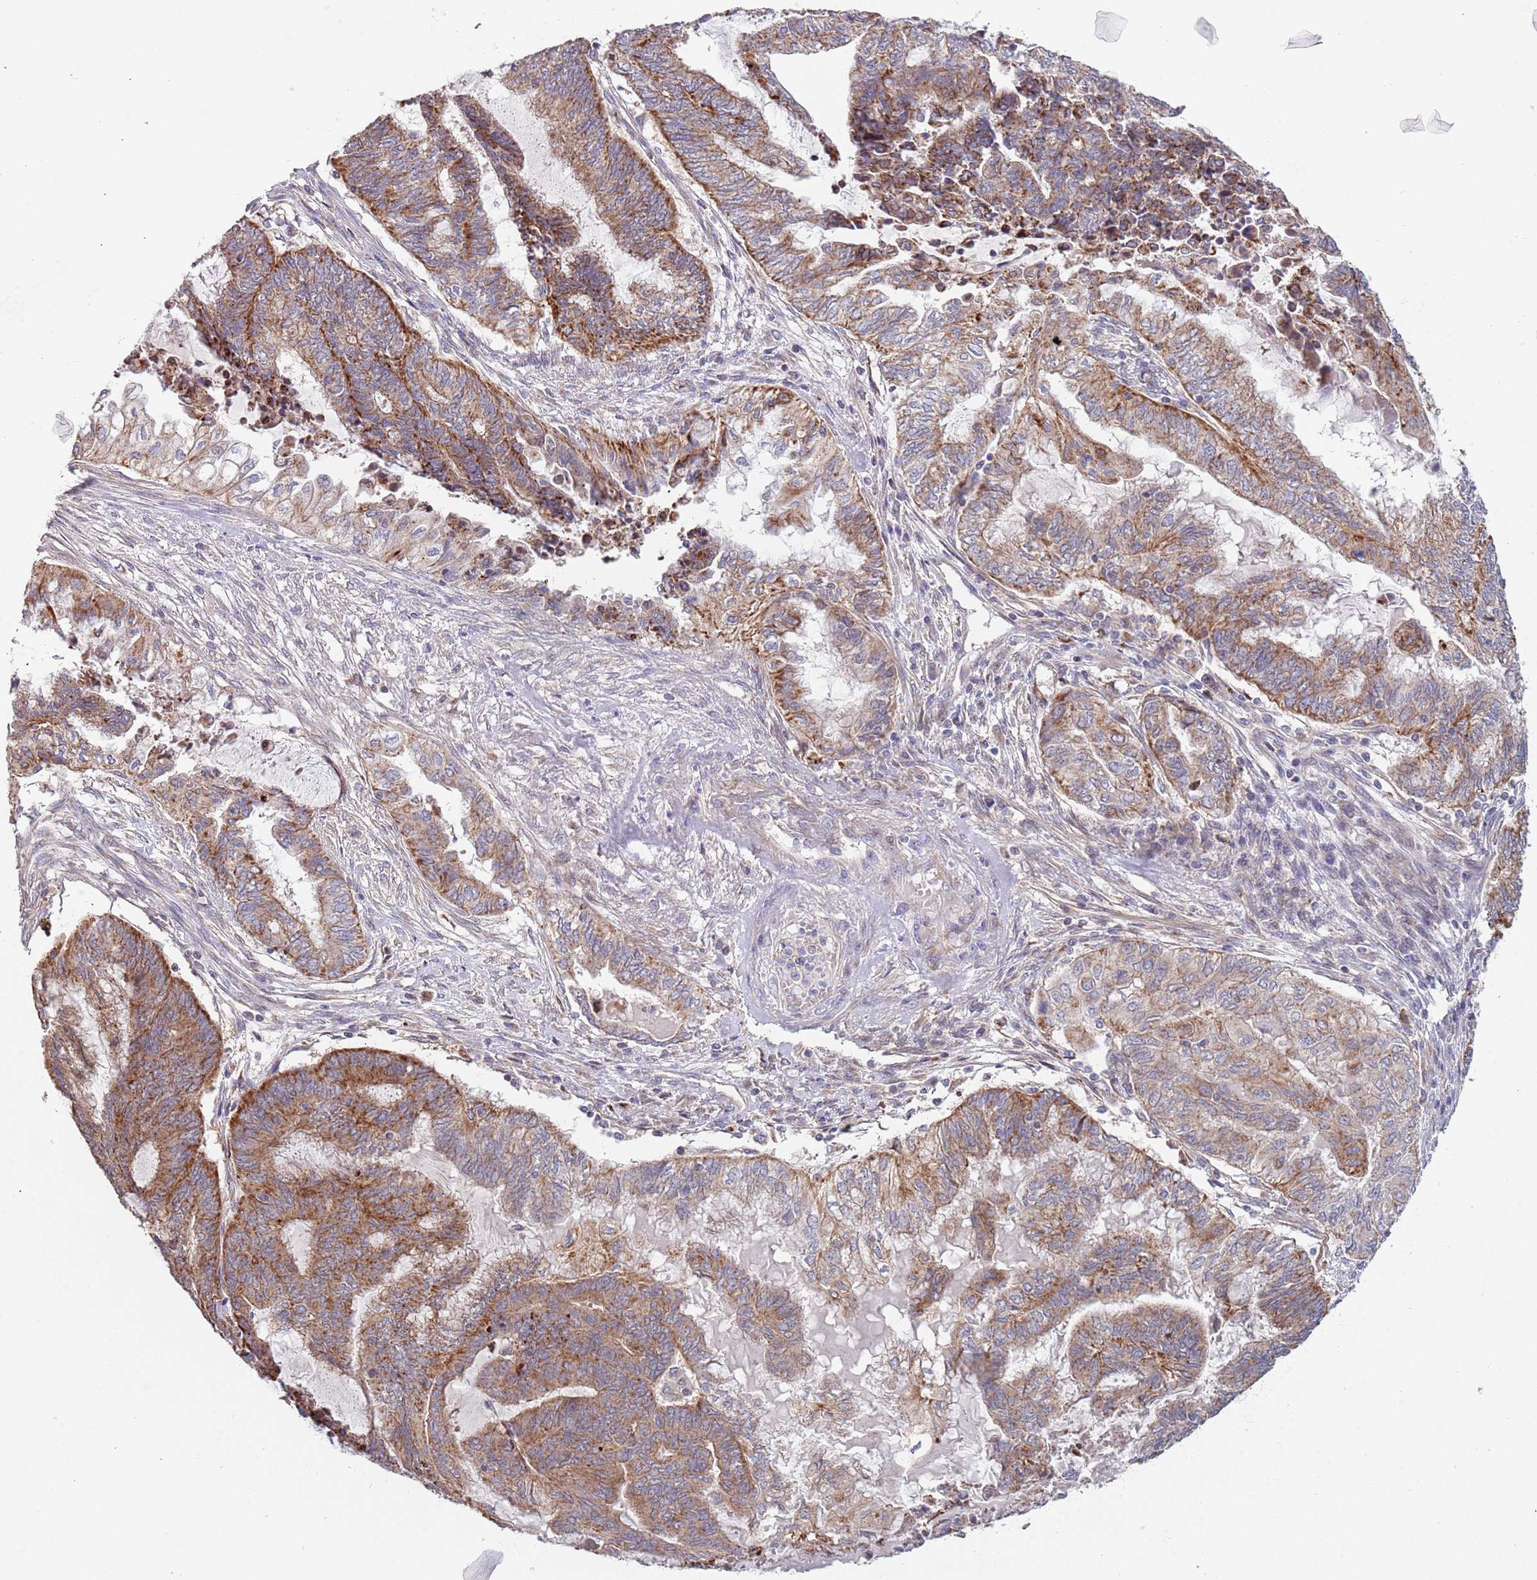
{"staining": {"intensity": "moderate", "quantity": ">75%", "location": "cytoplasmic/membranous"}, "tissue": "endometrial cancer", "cell_type": "Tumor cells", "image_type": "cancer", "snomed": [{"axis": "morphology", "description": "Adenocarcinoma, NOS"}, {"axis": "topography", "description": "Uterus"}, {"axis": "topography", "description": "Endometrium"}], "caption": "Protein staining shows moderate cytoplasmic/membranous expression in approximately >75% of tumor cells in endometrial cancer (adenocarcinoma).", "gene": "ABCC10", "patient": {"sex": "female", "age": 70}}